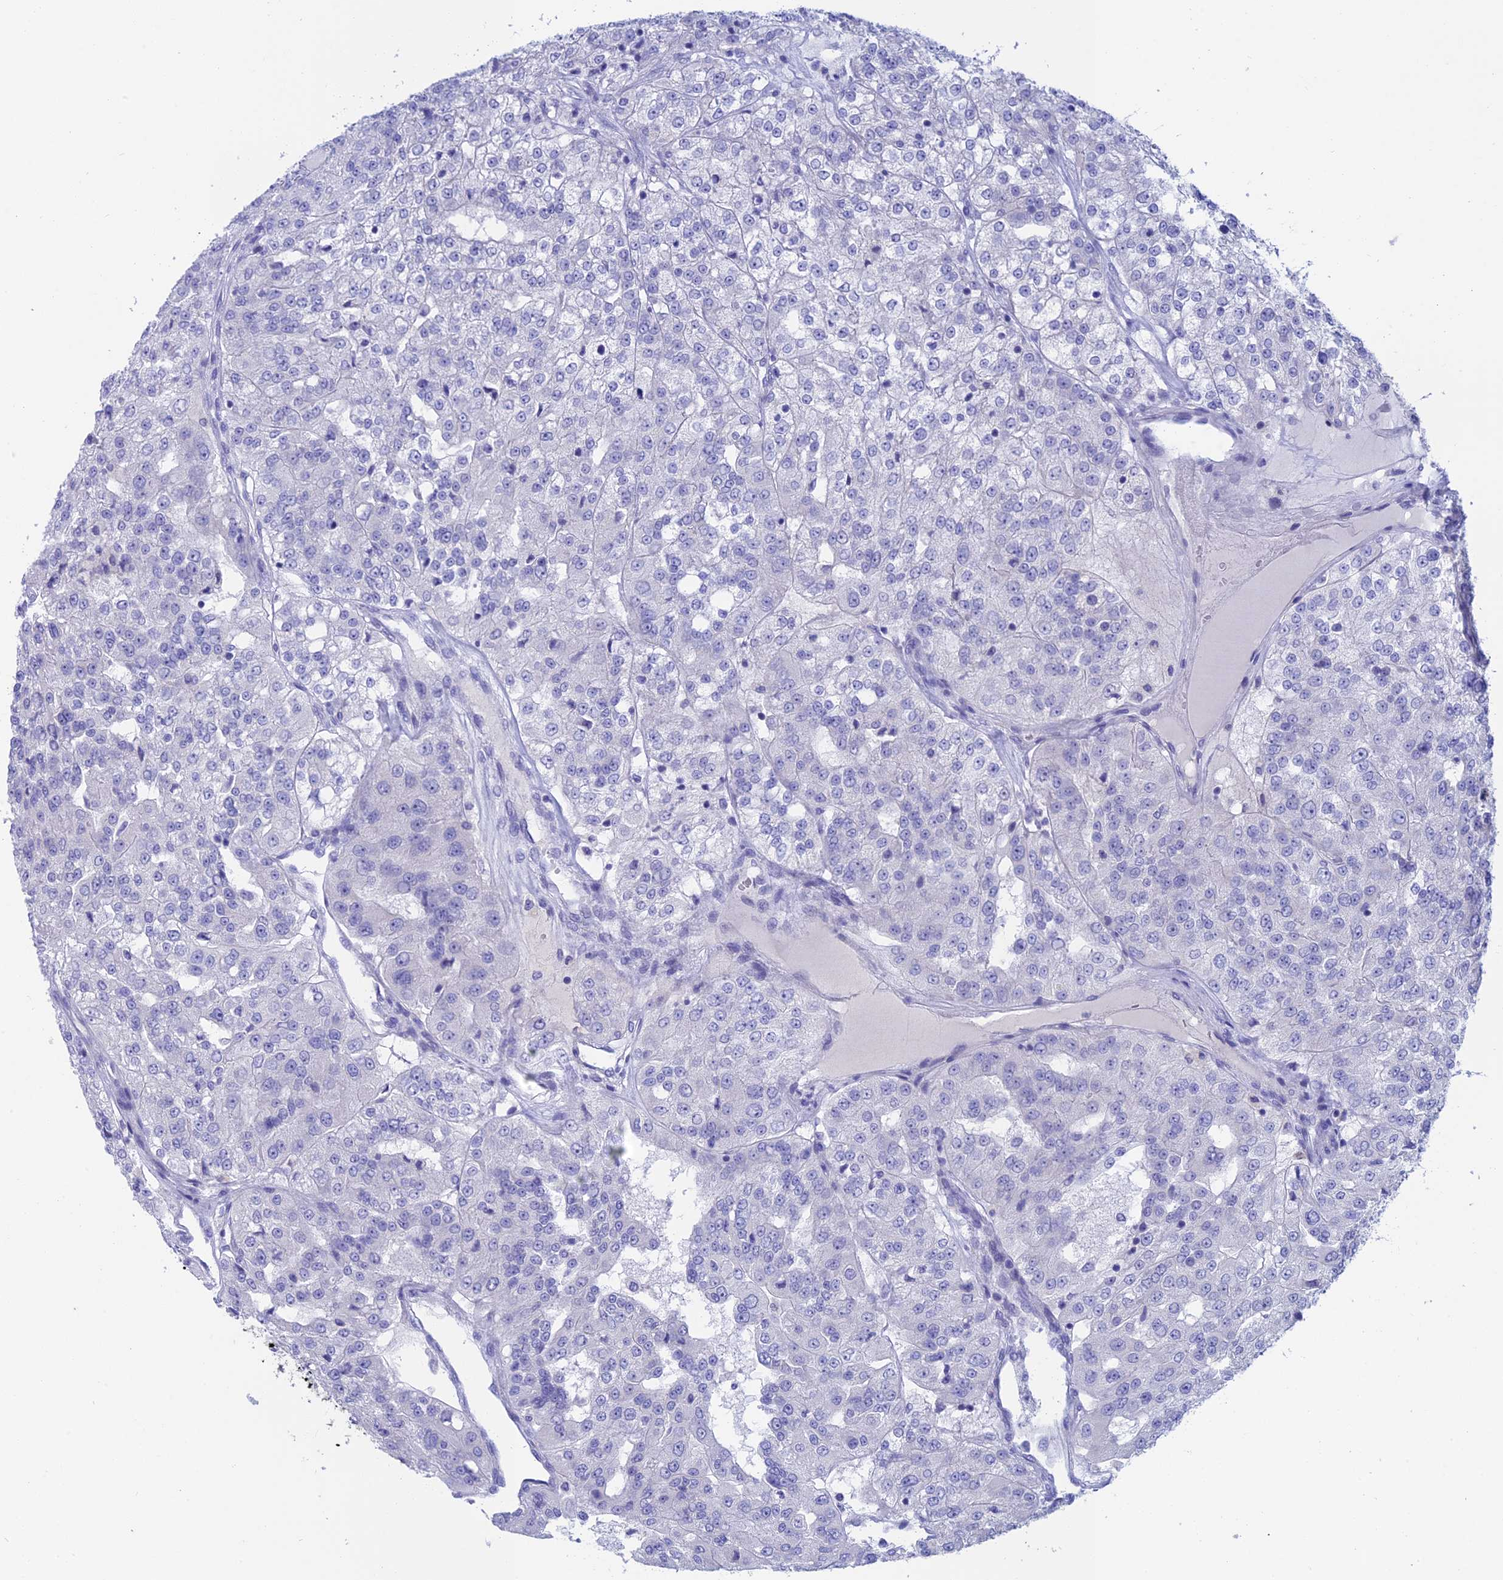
{"staining": {"intensity": "negative", "quantity": "none", "location": "none"}, "tissue": "renal cancer", "cell_type": "Tumor cells", "image_type": "cancer", "snomed": [{"axis": "morphology", "description": "Adenocarcinoma, NOS"}, {"axis": "topography", "description": "Kidney"}], "caption": "High power microscopy histopathology image of an immunohistochemistry (IHC) photomicrograph of adenocarcinoma (renal), revealing no significant expression in tumor cells.", "gene": "BTBD19", "patient": {"sex": "female", "age": 63}}